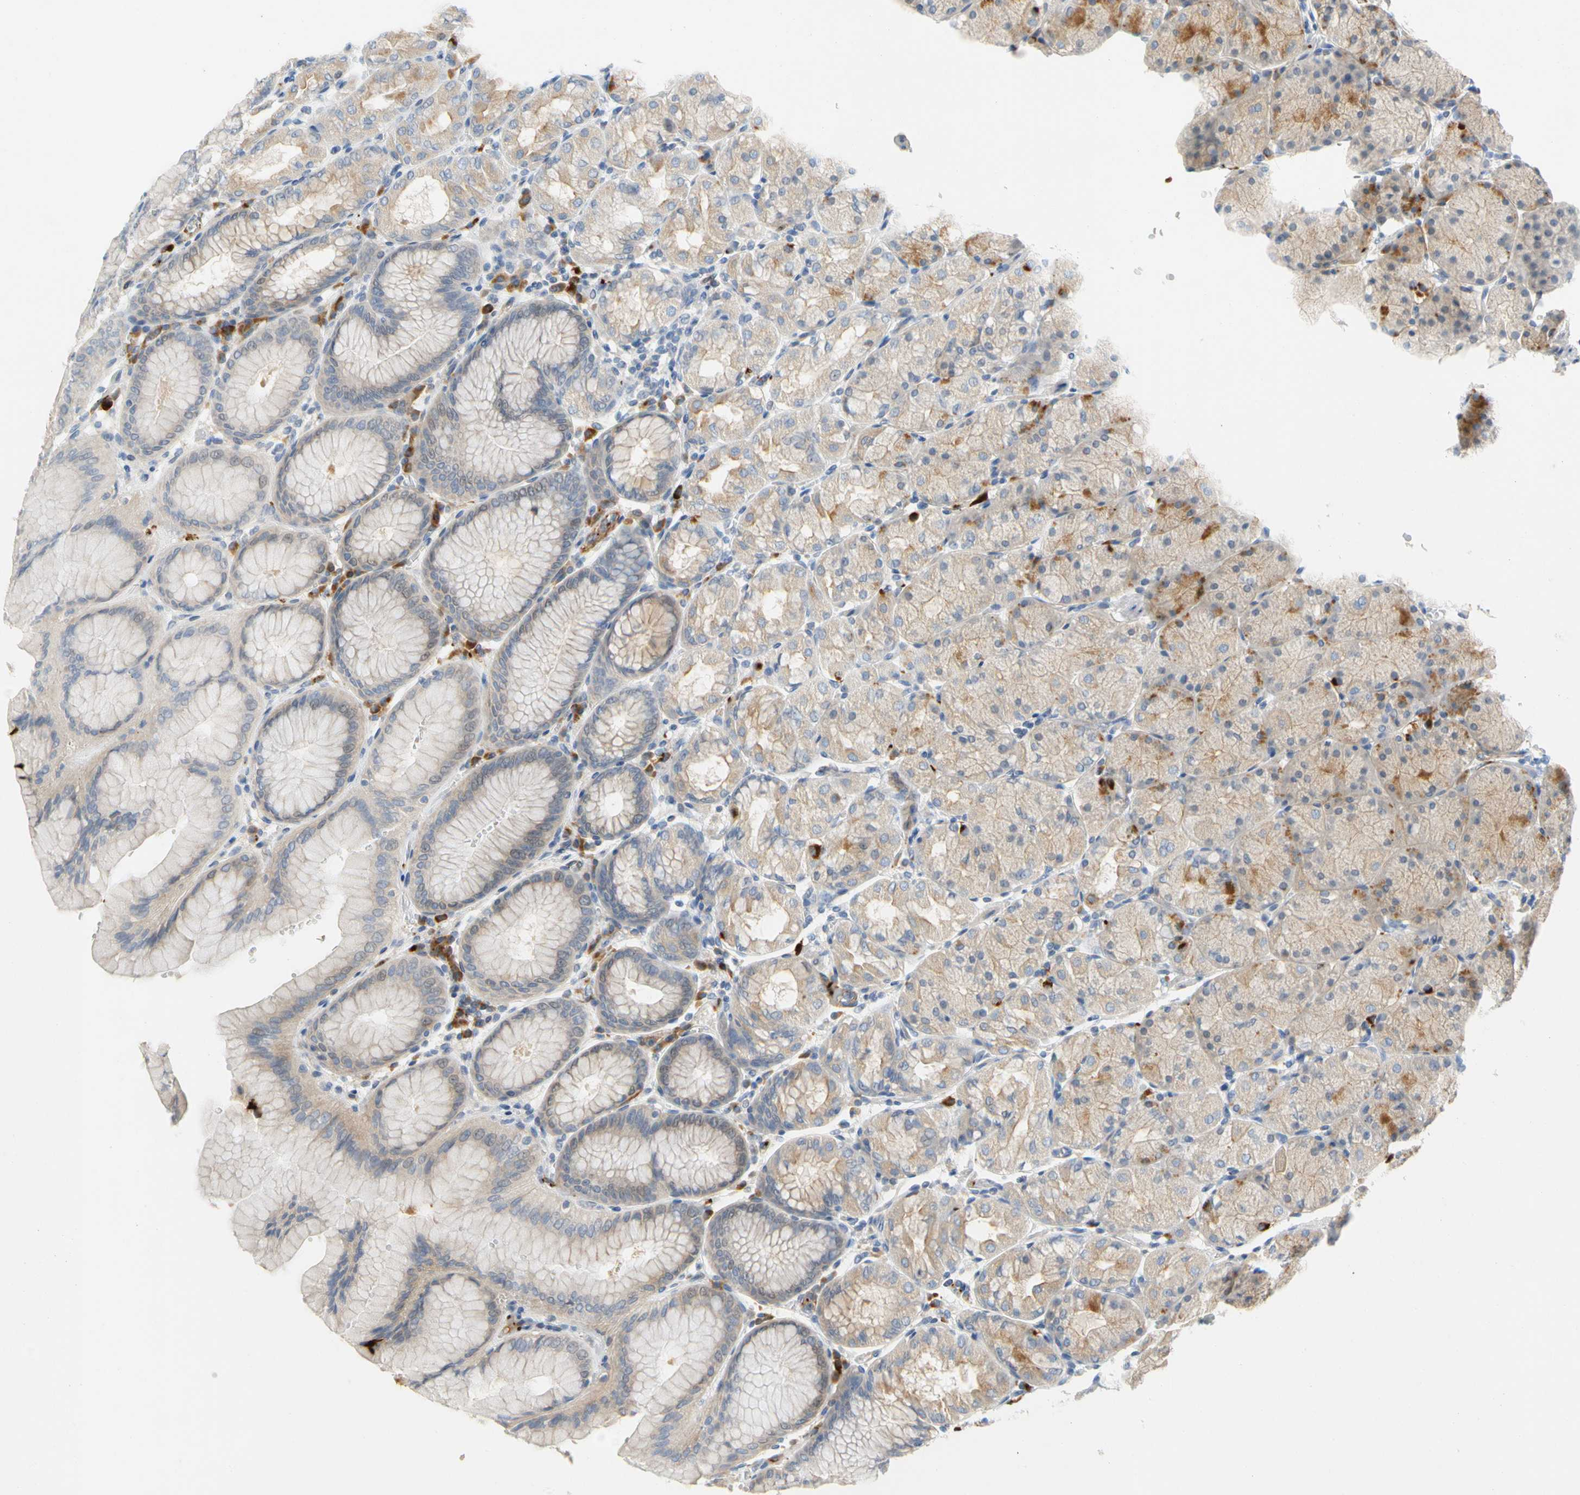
{"staining": {"intensity": "moderate", "quantity": "<25%", "location": "cytoplasmic/membranous"}, "tissue": "stomach", "cell_type": "Glandular cells", "image_type": "normal", "snomed": [{"axis": "morphology", "description": "Normal tissue, NOS"}, {"axis": "topography", "description": "Stomach, upper"}, {"axis": "topography", "description": "Stomach"}], "caption": "Immunohistochemical staining of benign stomach demonstrates low levels of moderate cytoplasmic/membranous positivity in about <25% of glandular cells. The protein of interest is shown in brown color, while the nuclei are stained blue.", "gene": "ENSG00000288796", "patient": {"sex": "male", "age": 76}}